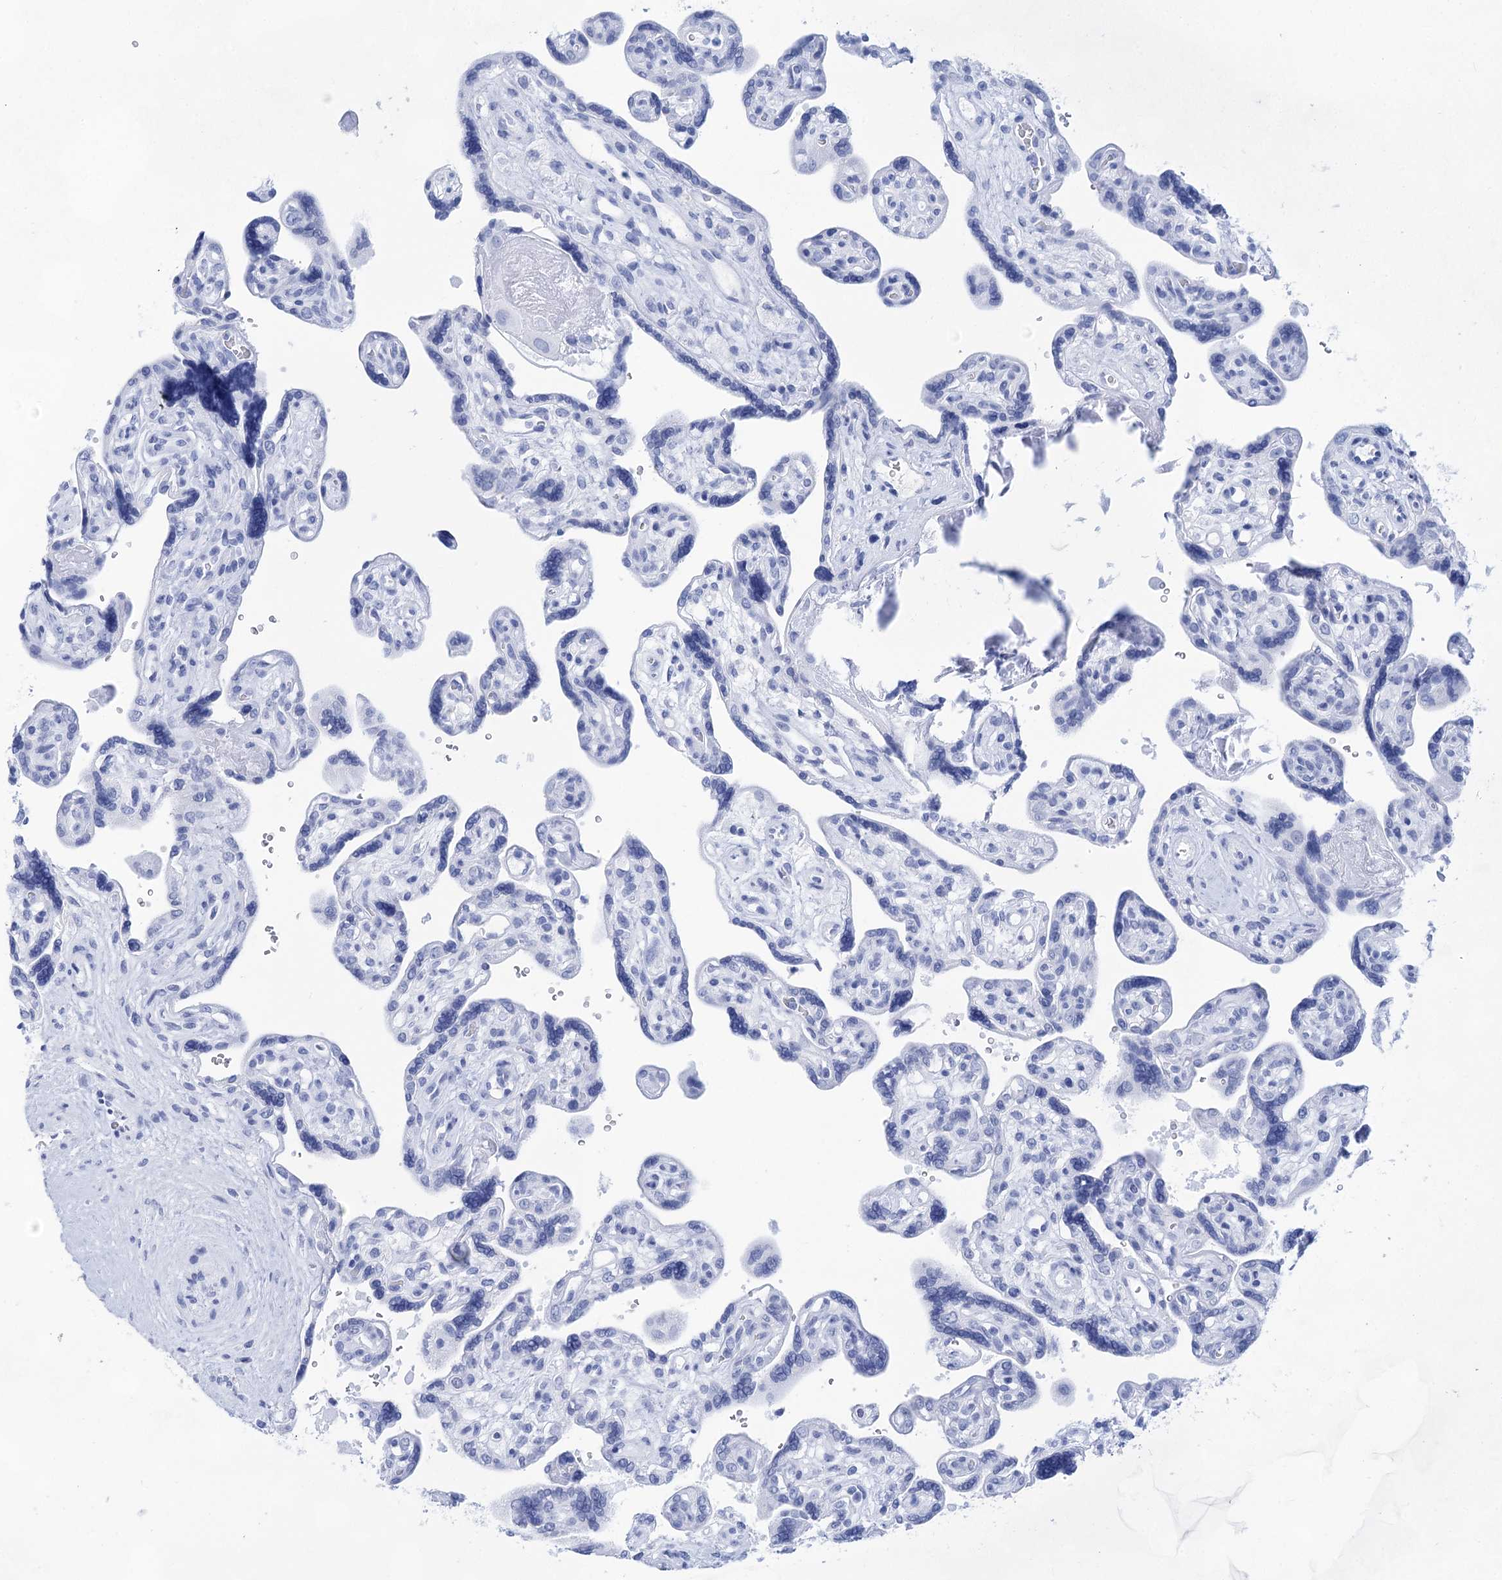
{"staining": {"intensity": "negative", "quantity": "none", "location": "none"}, "tissue": "placenta", "cell_type": "Trophoblastic cells", "image_type": "normal", "snomed": [{"axis": "morphology", "description": "Normal tissue, NOS"}, {"axis": "topography", "description": "Placenta"}], "caption": "A high-resolution micrograph shows immunohistochemistry staining of benign placenta, which exhibits no significant positivity in trophoblastic cells. (DAB IHC, high magnification).", "gene": "LALBA", "patient": {"sex": "female", "age": 39}}